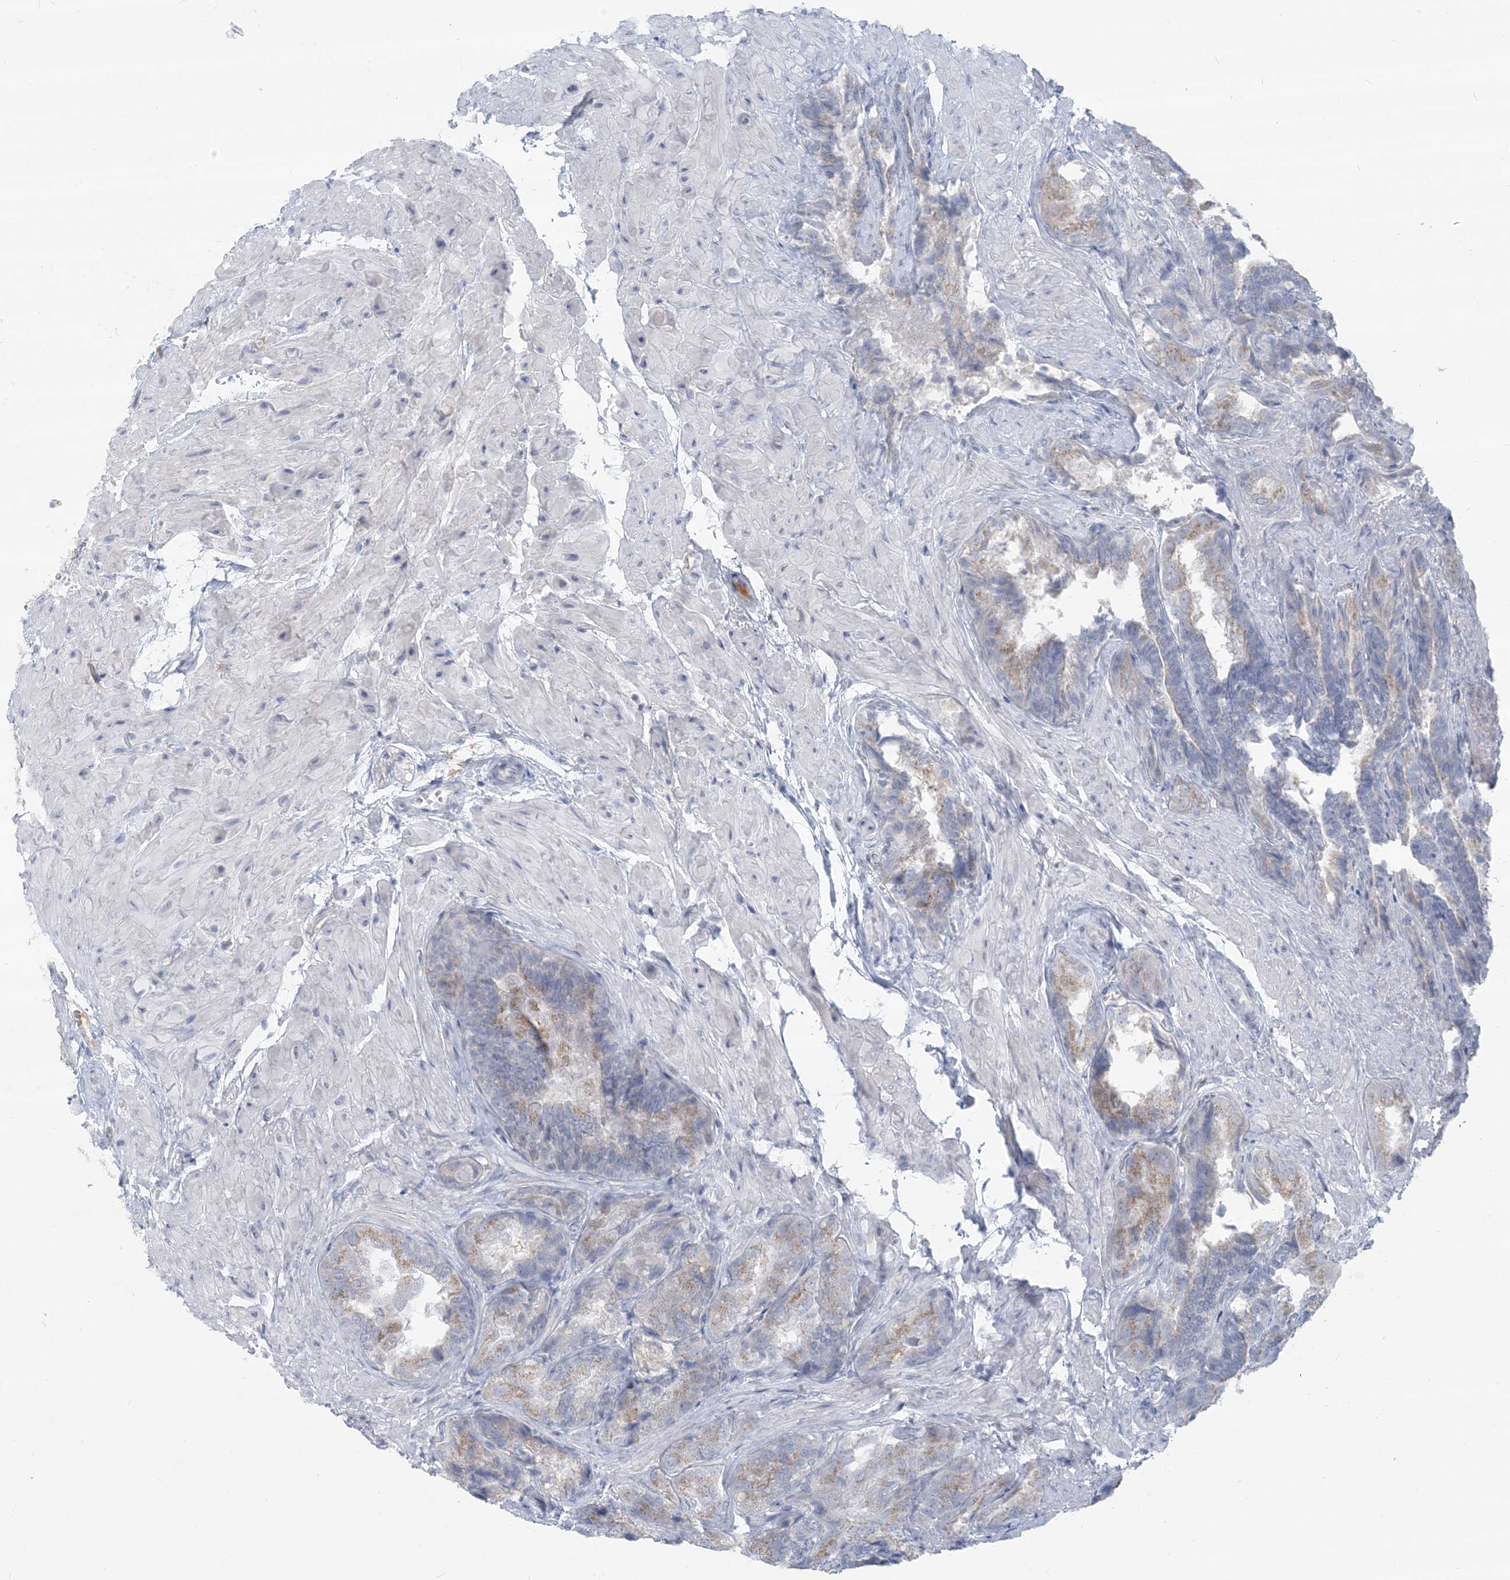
{"staining": {"intensity": "moderate", "quantity": "25%-75%", "location": "cytoplasmic/membranous"}, "tissue": "seminal vesicle", "cell_type": "Glandular cells", "image_type": "normal", "snomed": [{"axis": "morphology", "description": "Normal tissue, NOS"}, {"axis": "topography", "description": "Seminal veicle"}, {"axis": "topography", "description": "Peripheral nerve tissue"}], "caption": "Immunohistochemical staining of benign human seminal vesicle reveals 25%-75% levels of moderate cytoplasmic/membranous protein staining in about 25%-75% of glandular cells. The protein of interest is stained brown, and the nuclei are stained in blue (DAB (3,3'-diaminobenzidine) IHC with brightfield microscopy, high magnification).", "gene": "SCML1", "patient": {"sex": "male", "age": 63}}